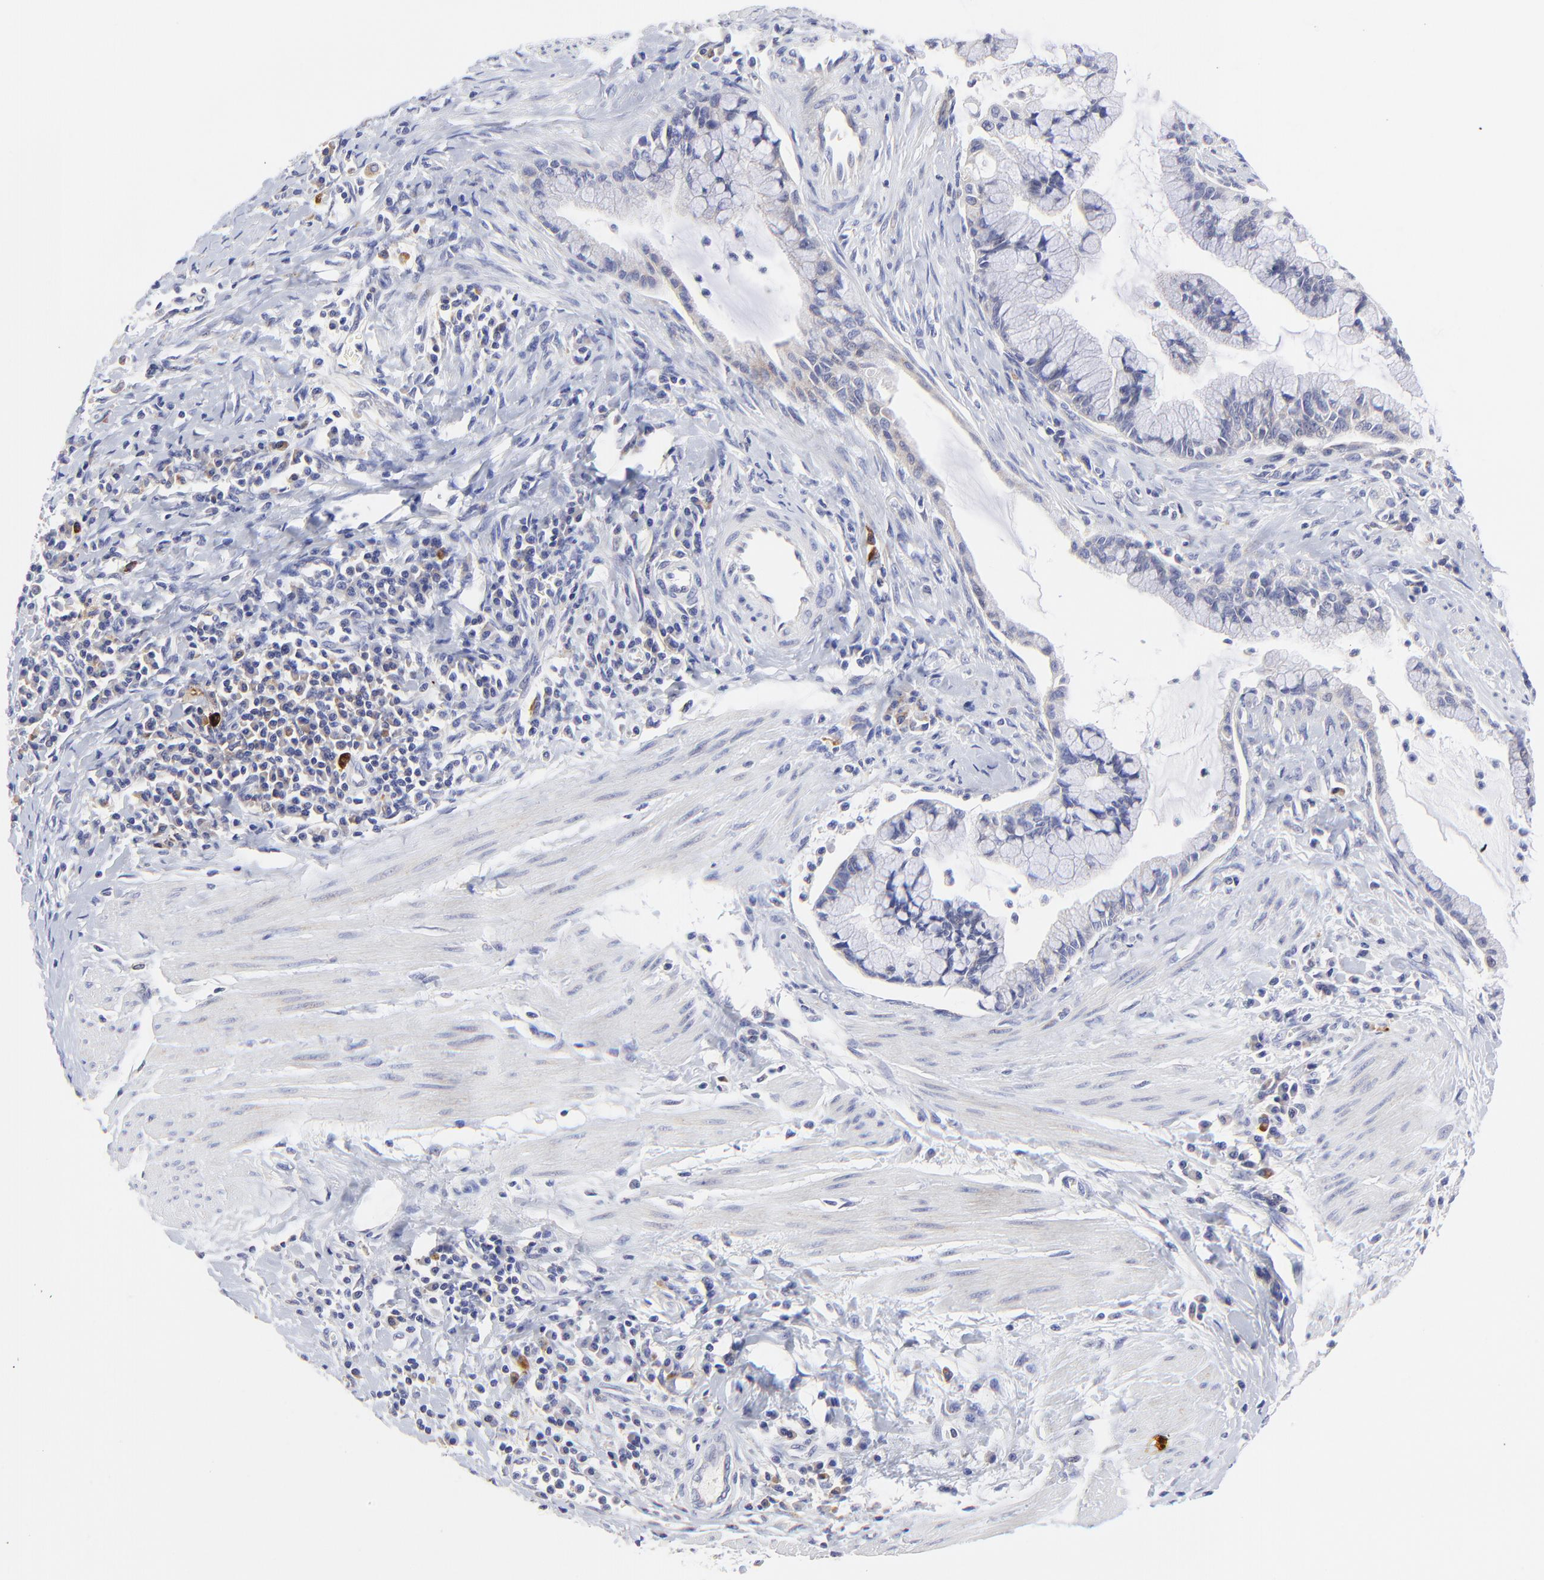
{"staining": {"intensity": "negative", "quantity": "none", "location": "none"}, "tissue": "pancreatic cancer", "cell_type": "Tumor cells", "image_type": "cancer", "snomed": [{"axis": "morphology", "description": "Adenocarcinoma, NOS"}, {"axis": "topography", "description": "Pancreas"}], "caption": "Micrograph shows no significant protein positivity in tumor cells of pancreatic adenocarcinoma.", "gene": "LHFPL1", "patient": {"sex": "male", "age": 59}}